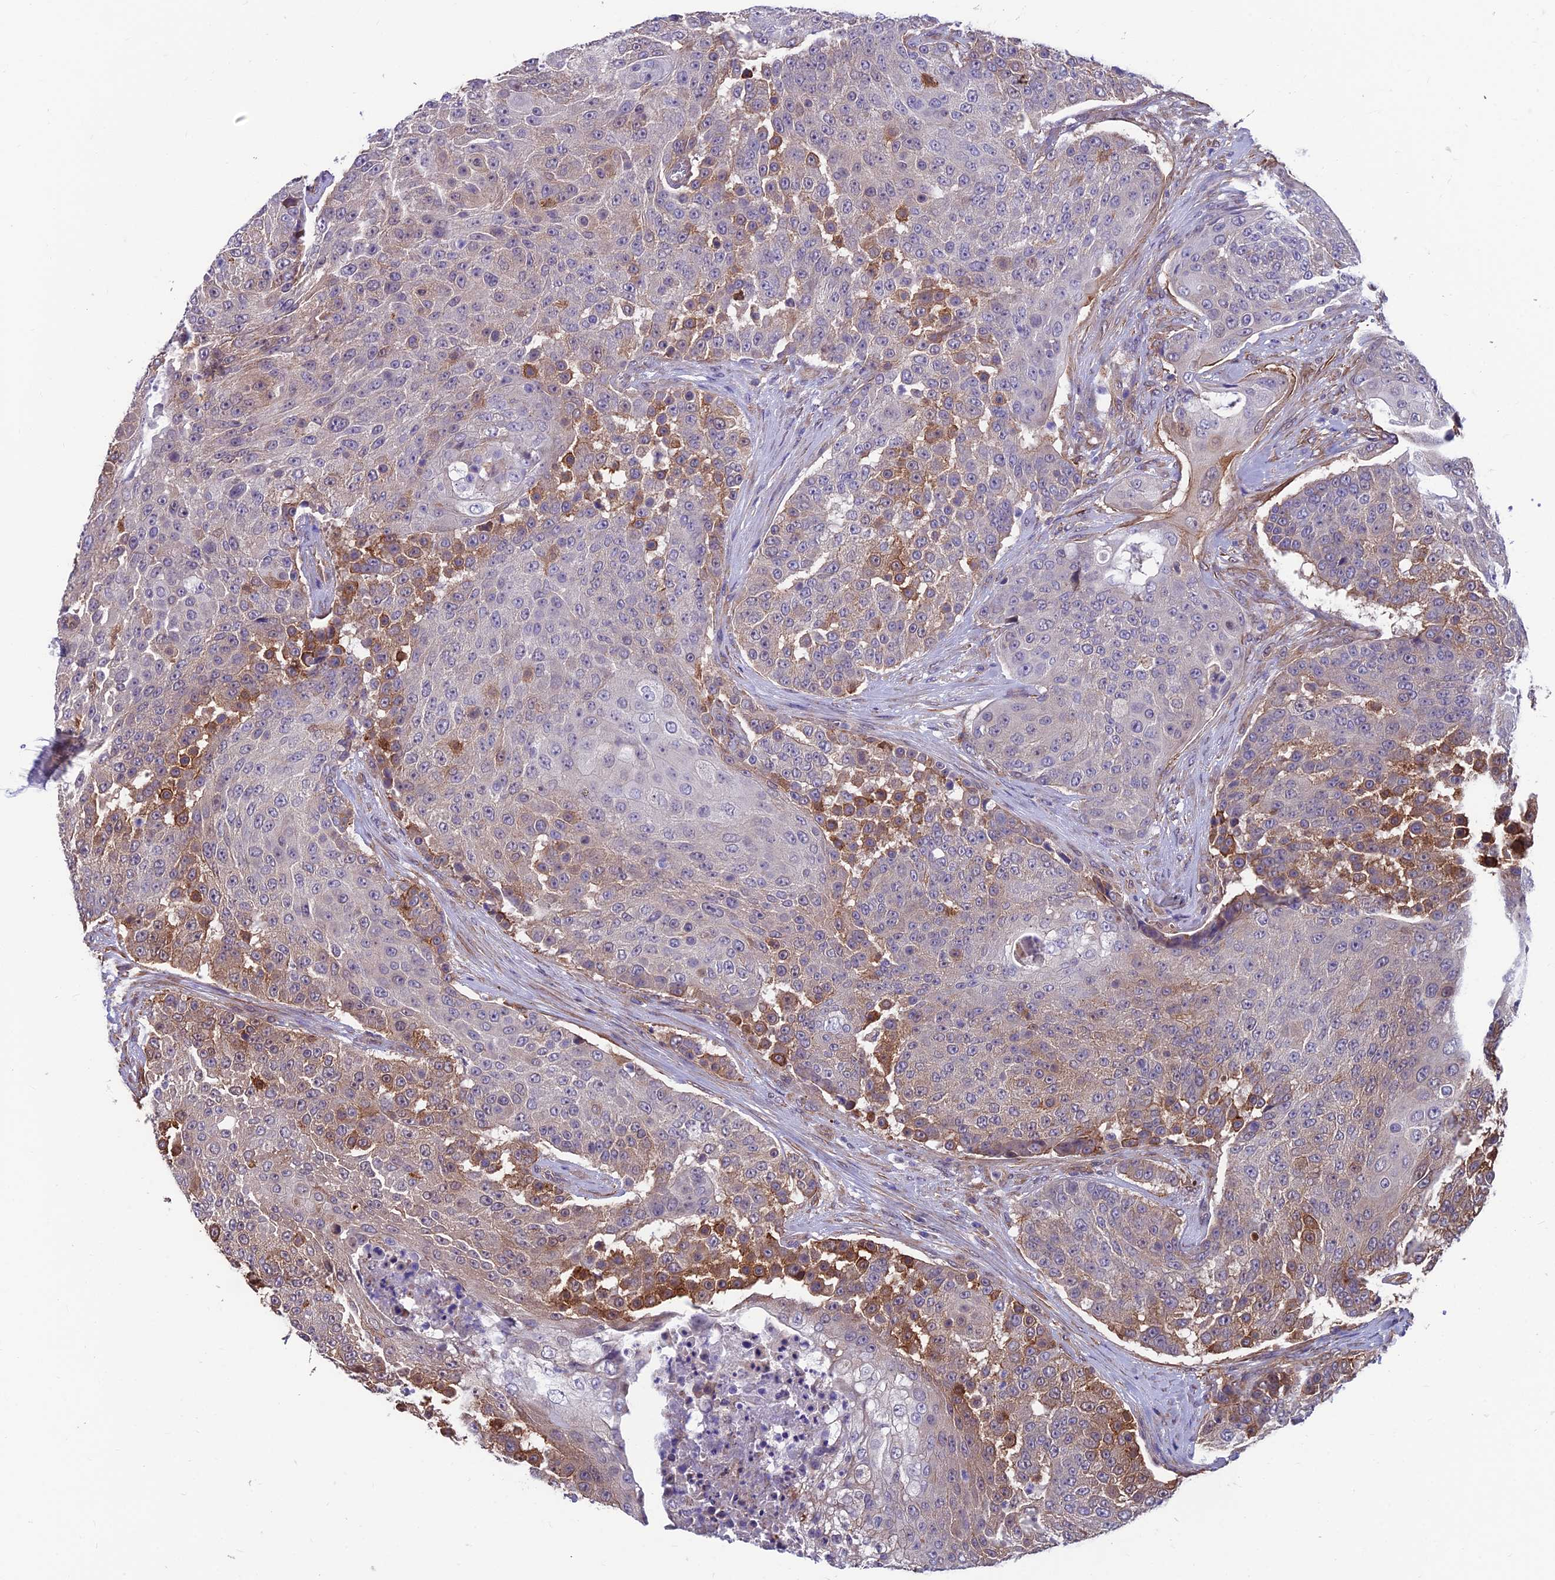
{"staining": {"intensity": "moderate", "quantity": "<25%", "location": "cytoplasmic/membranous"}, "tissue": "urothelial cancer", "cell_type": "Tumor cells", "image_type": "cancer", "snomed": [{"axis": "morphology", "description": "Urothelial carcinoma, High grade"}, {"axis": "topography", "description": "Urinary bladder"}], "caption": "About <25% of tumor cells in urothelial carcinoma (high-grade) demonstrate moderate cytoplasmic/membranous protein positivity as visualized by brown immunohistochemical staining.", "gene": "RTN4RL1", "patient": {"sex": "female", "age": 63}}